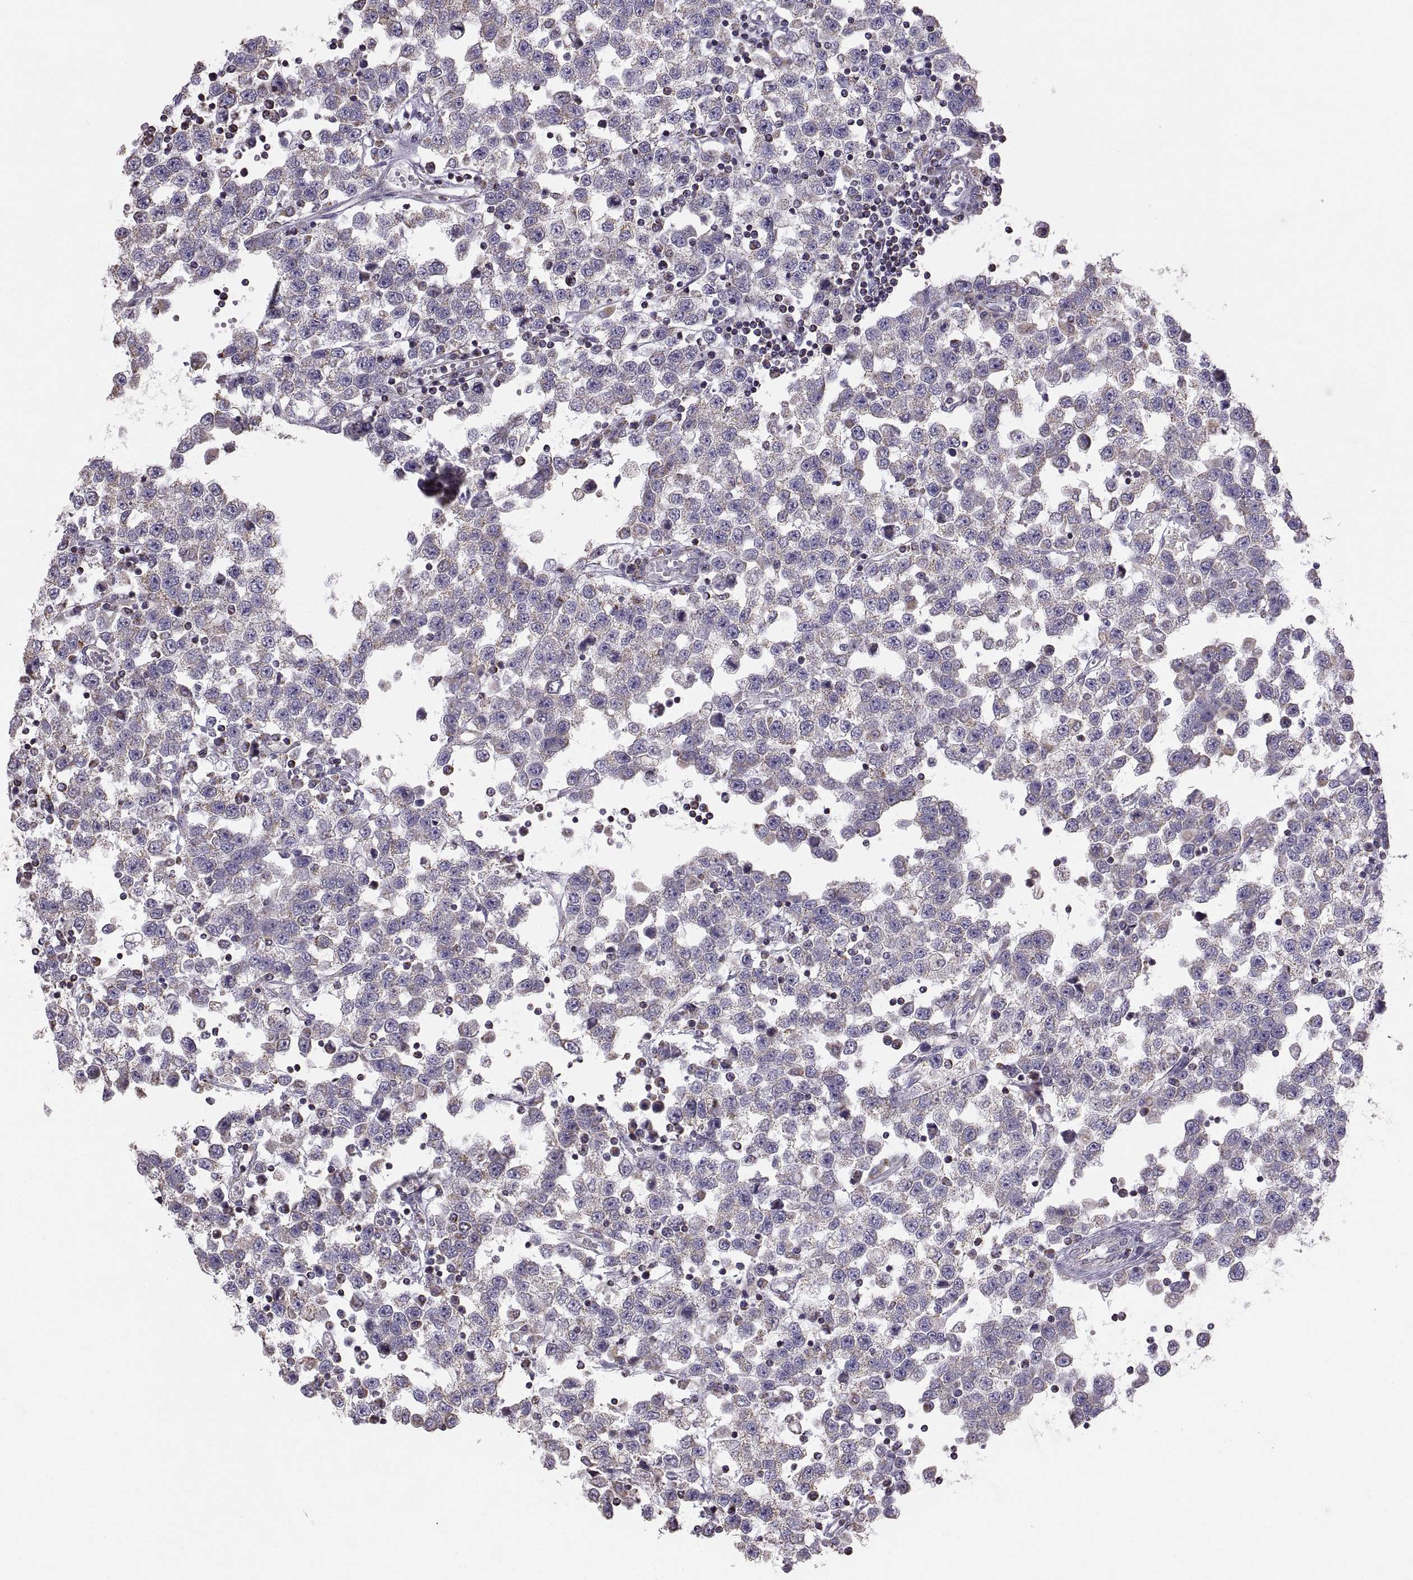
{"staining": {"intensity": "weak", "quantity": "25%-75%", "location": "cytoplasmic/membranous"}, "tissue": "testis cancer", "cell_type": "Tumor cells", "image_type": "cancer", "snomed": [{"axis": "morphology", "description": "Seminoma, NOS"}, {"axis": "topography", "description": "Testis"}], "caption": "Testis seminoma was stained to show a protein in brown. There is low levels of weak cytoplasmic/membranous expression in about 25%-75% of tumor cells.", "gene": "STMND1", "patient": {"sex": "male", "age": 34}}